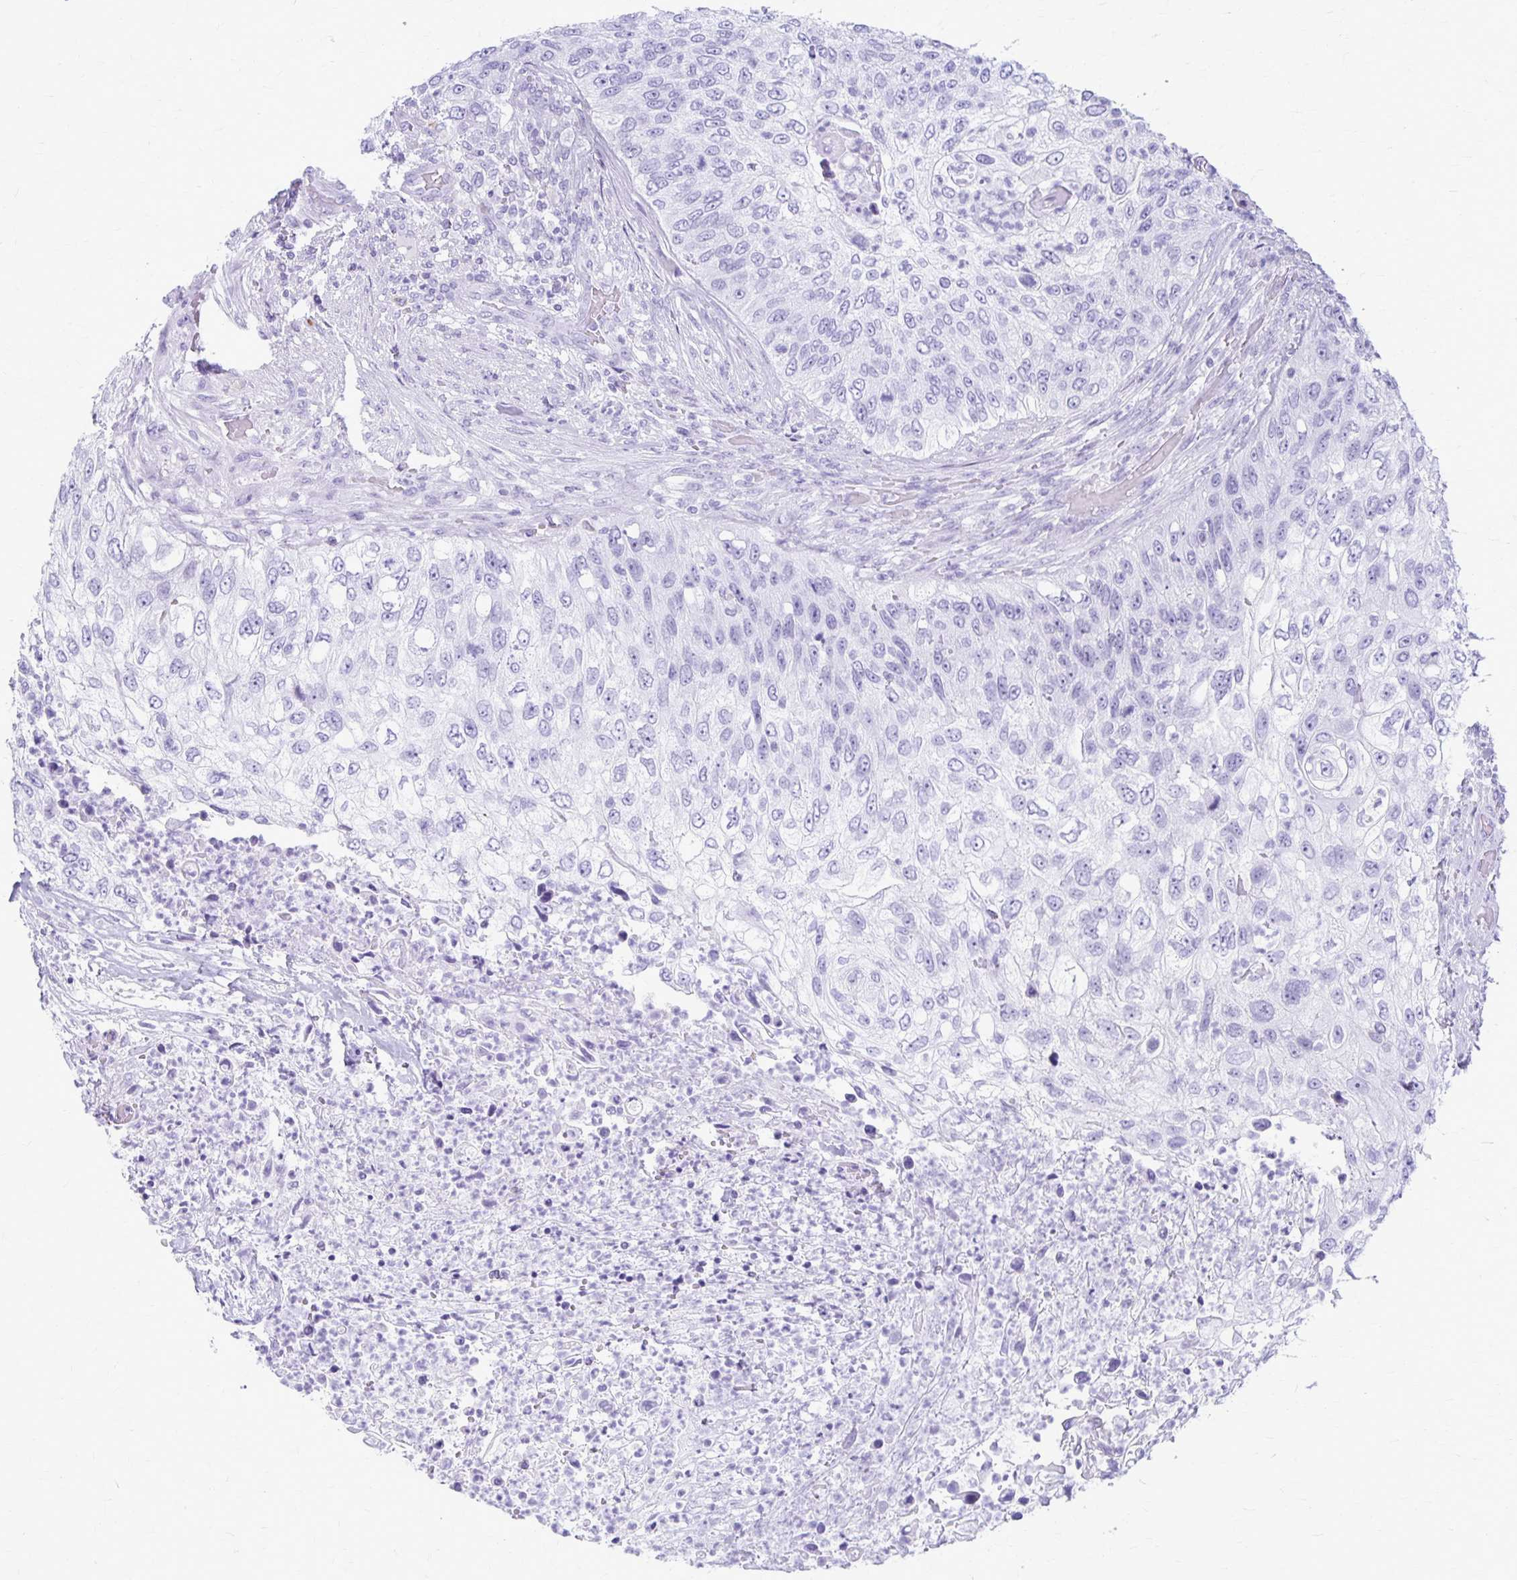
{"staining": {"intensity": "negative", "quantity": "none", "location": "none"}, "tissue": "urothelial cancer", "cell_type": "Tumor cells", "image_type": "cancer", "snomed": [{"axis": "morphology", "description": "Urothelial carcinoma, High grade"}, {"axis": "topography", "description": "Urinary bladder"}], "caption": "High power microscopy histopathology image of an immunohistochemistry micrograph of urothelial carcinoma (high-grade), revealing no significant expression in tumor cells.", "gene": "RTN1", "patient": {"sex": "female", "age": 60}}